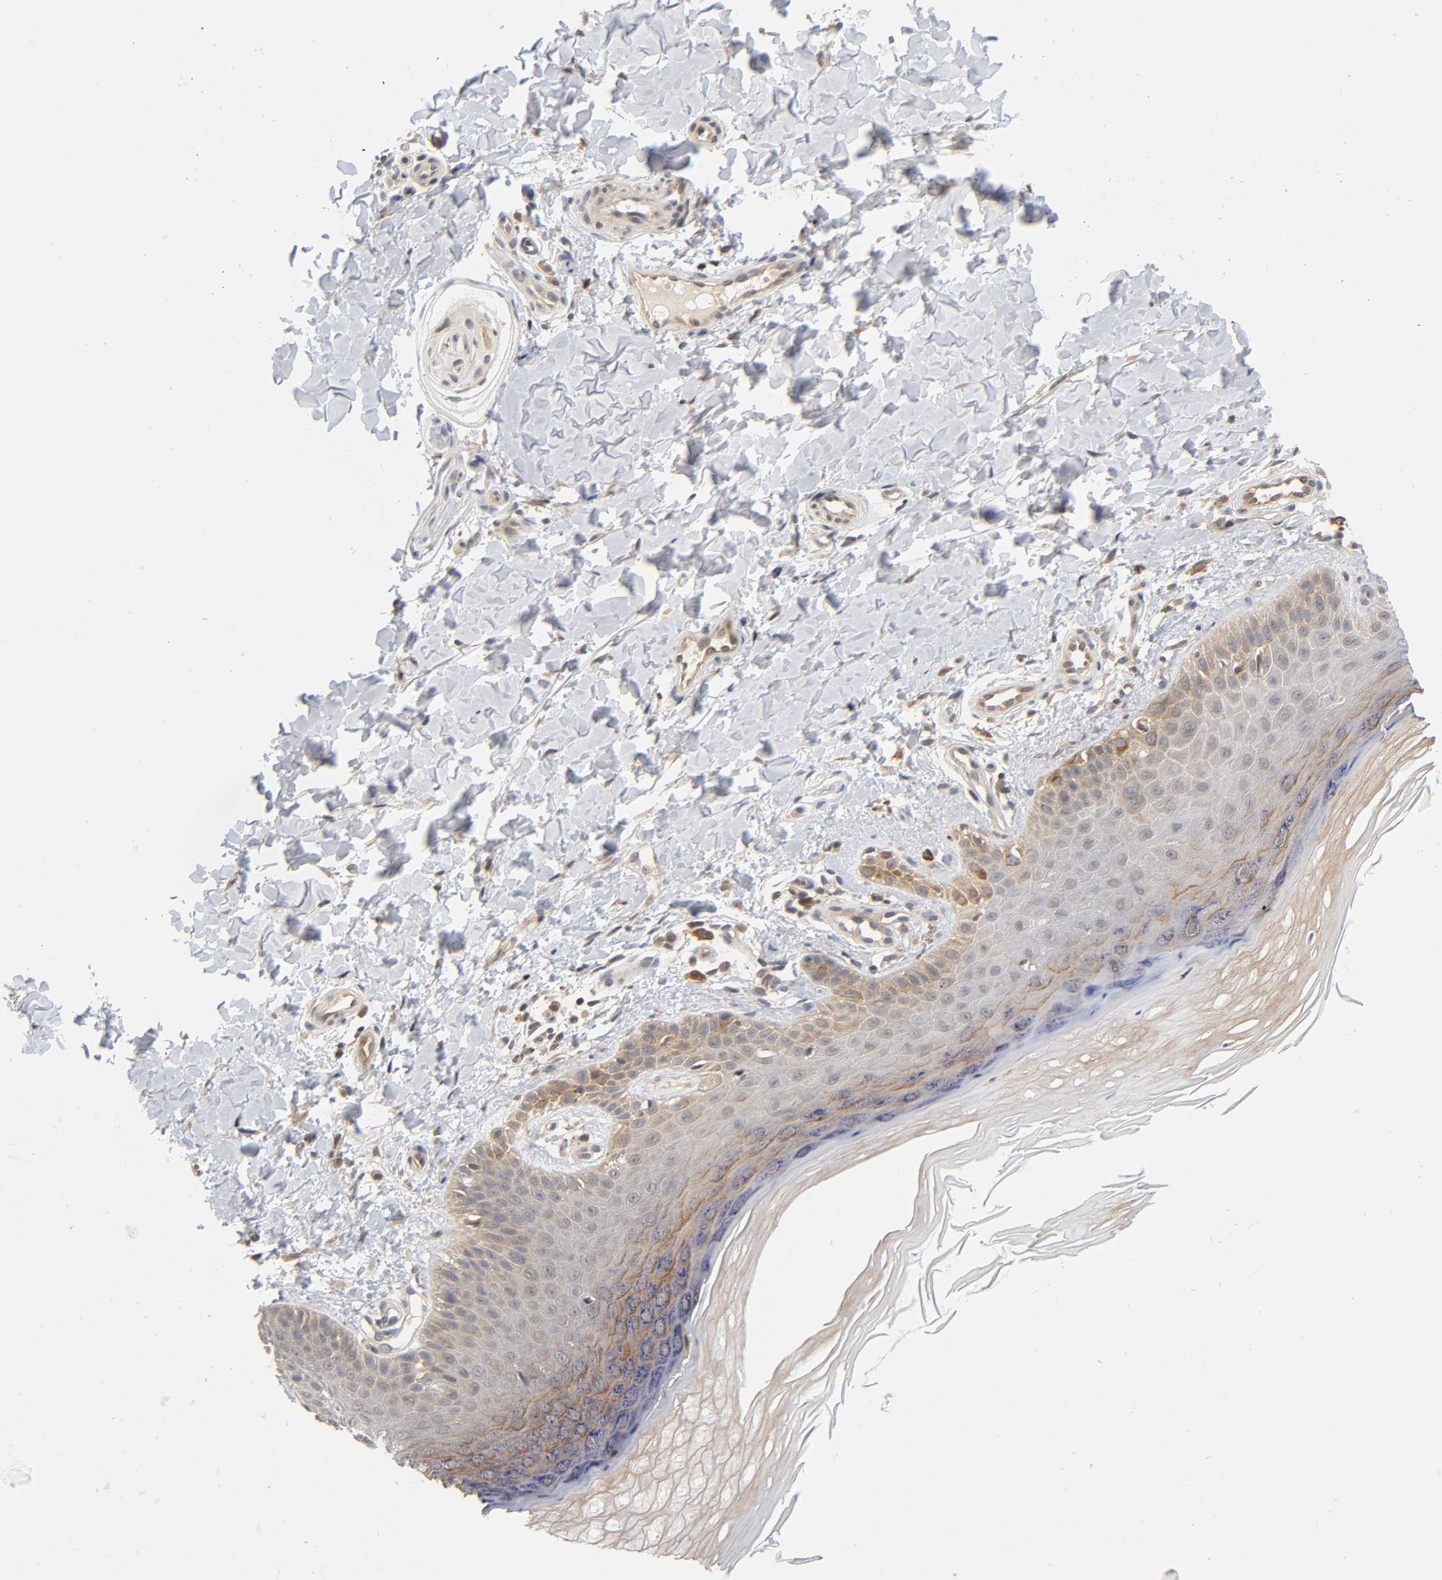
{"staining": {"intensity": "weak", "quantity": ">75%", "location": "cytoplasmic/membranous"}, "tissue": "skin", "cell_type": "Fibroblasts", "image_type": "normal", "snomed": [{"axis": "morphology", "description": "Normal tissue, NOS"}, {"axis": "topography", "description": "Skin"}], "caption": "Fibroblasts demonstrate low levels of weak cytoplasmic/membranous staining in approximately >75% of cells in unremarkable human skin. Nuclei are stained in blue.", "gene": "PRKAB1", "patient": {"sex": "male", "age": 26}}